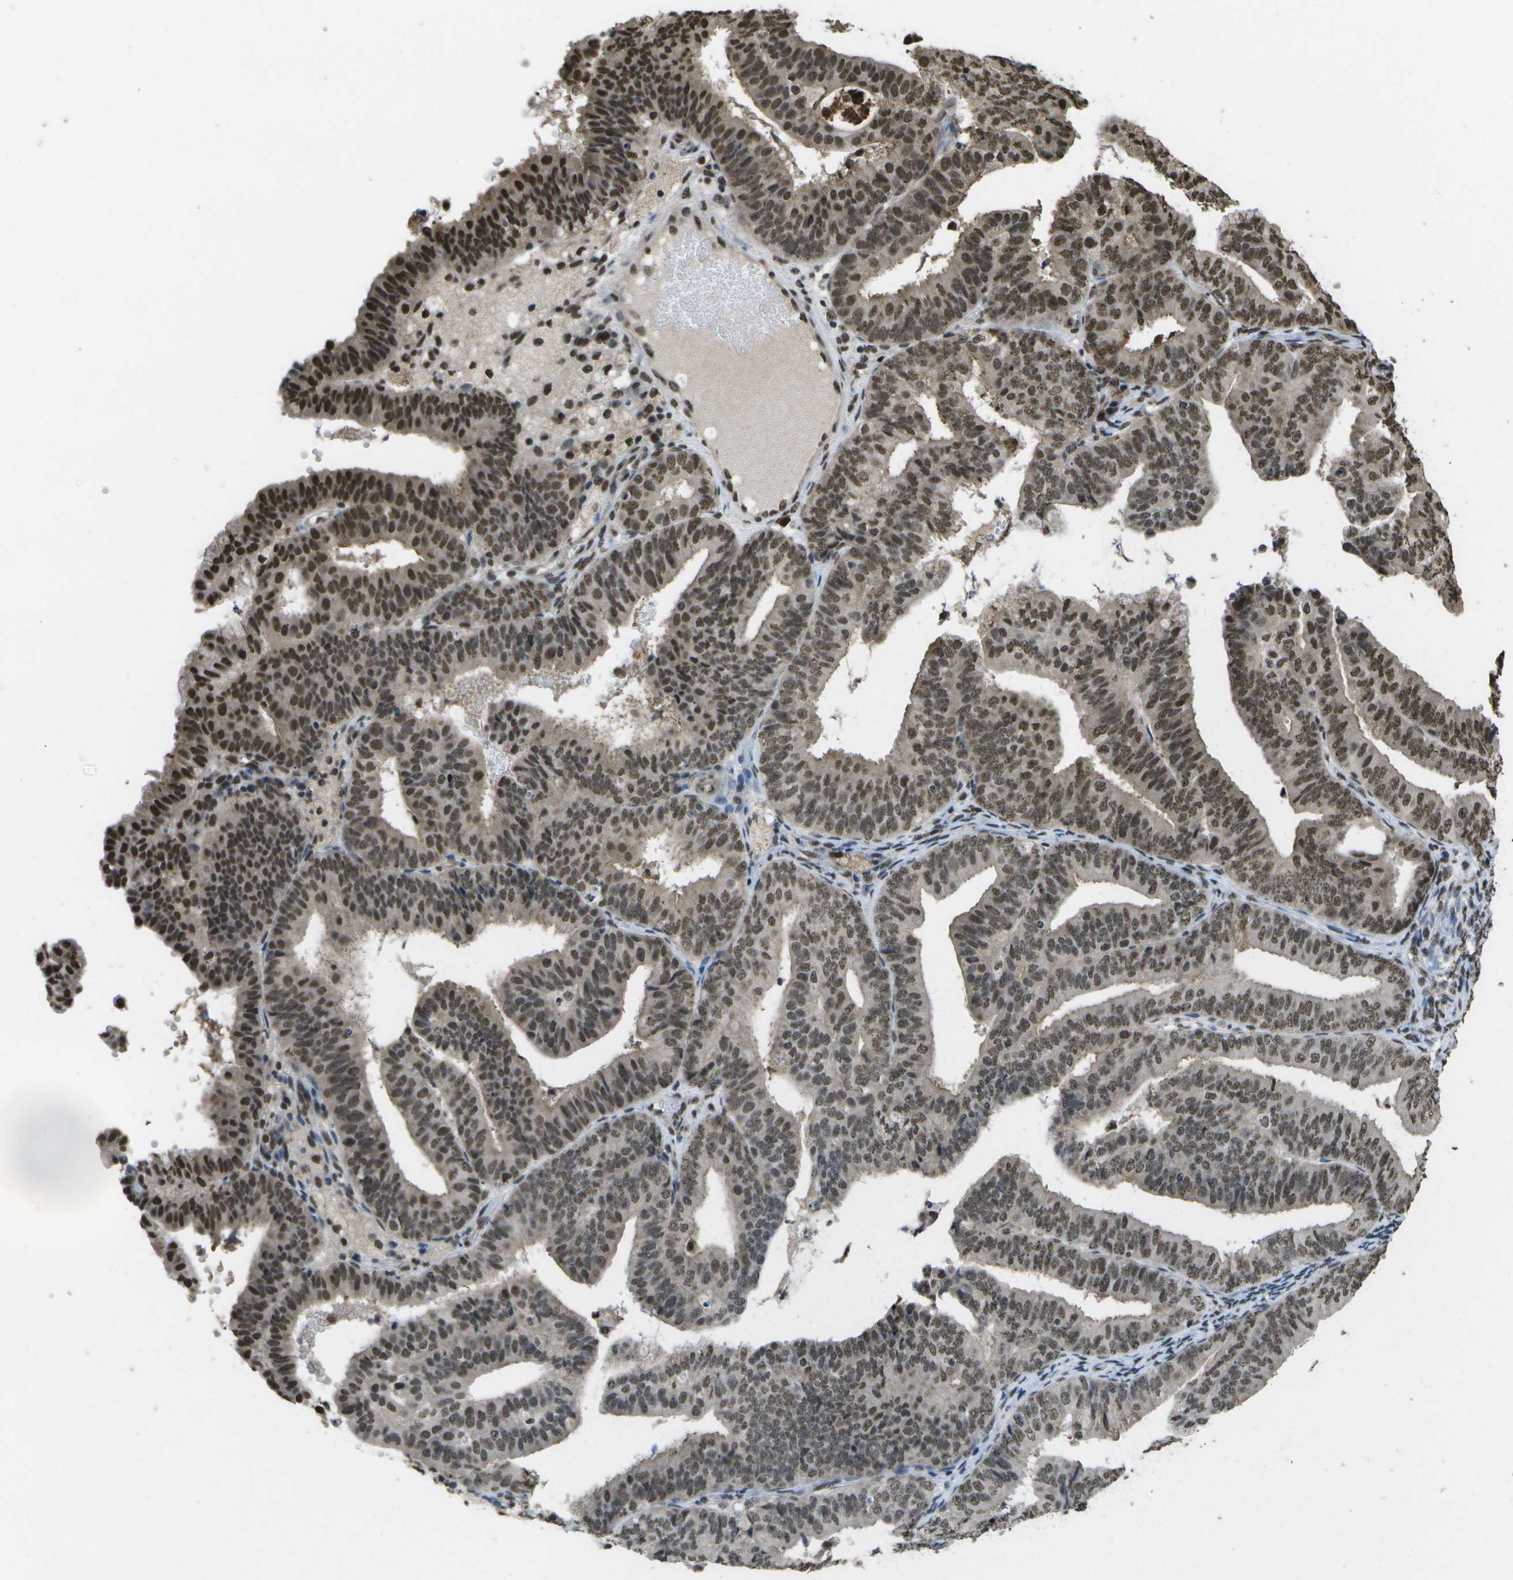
{"staining": {"intensity": "moderate", "quantity": ">75%", "location": "nuclear"}, "tissue": "endometrial cancer", "cell_type": "Tumor cells", "image_type": "cancer", "snomed": [{"axis": "morphology", "description": "Adenocarcinoma, NOS"}, {"axis": "topography", "description": "Endometrium"}], "caption": "Endometrial cancer tissue reveals moderate nuclear expression in about >75% of tumor cells The staining was performed using DAB, with brown indicating positive protein expression. Nuclei are stained blue with hematoxylin.", "gene": "SPEN", "patient": {"sex": "female", "age": 63}}